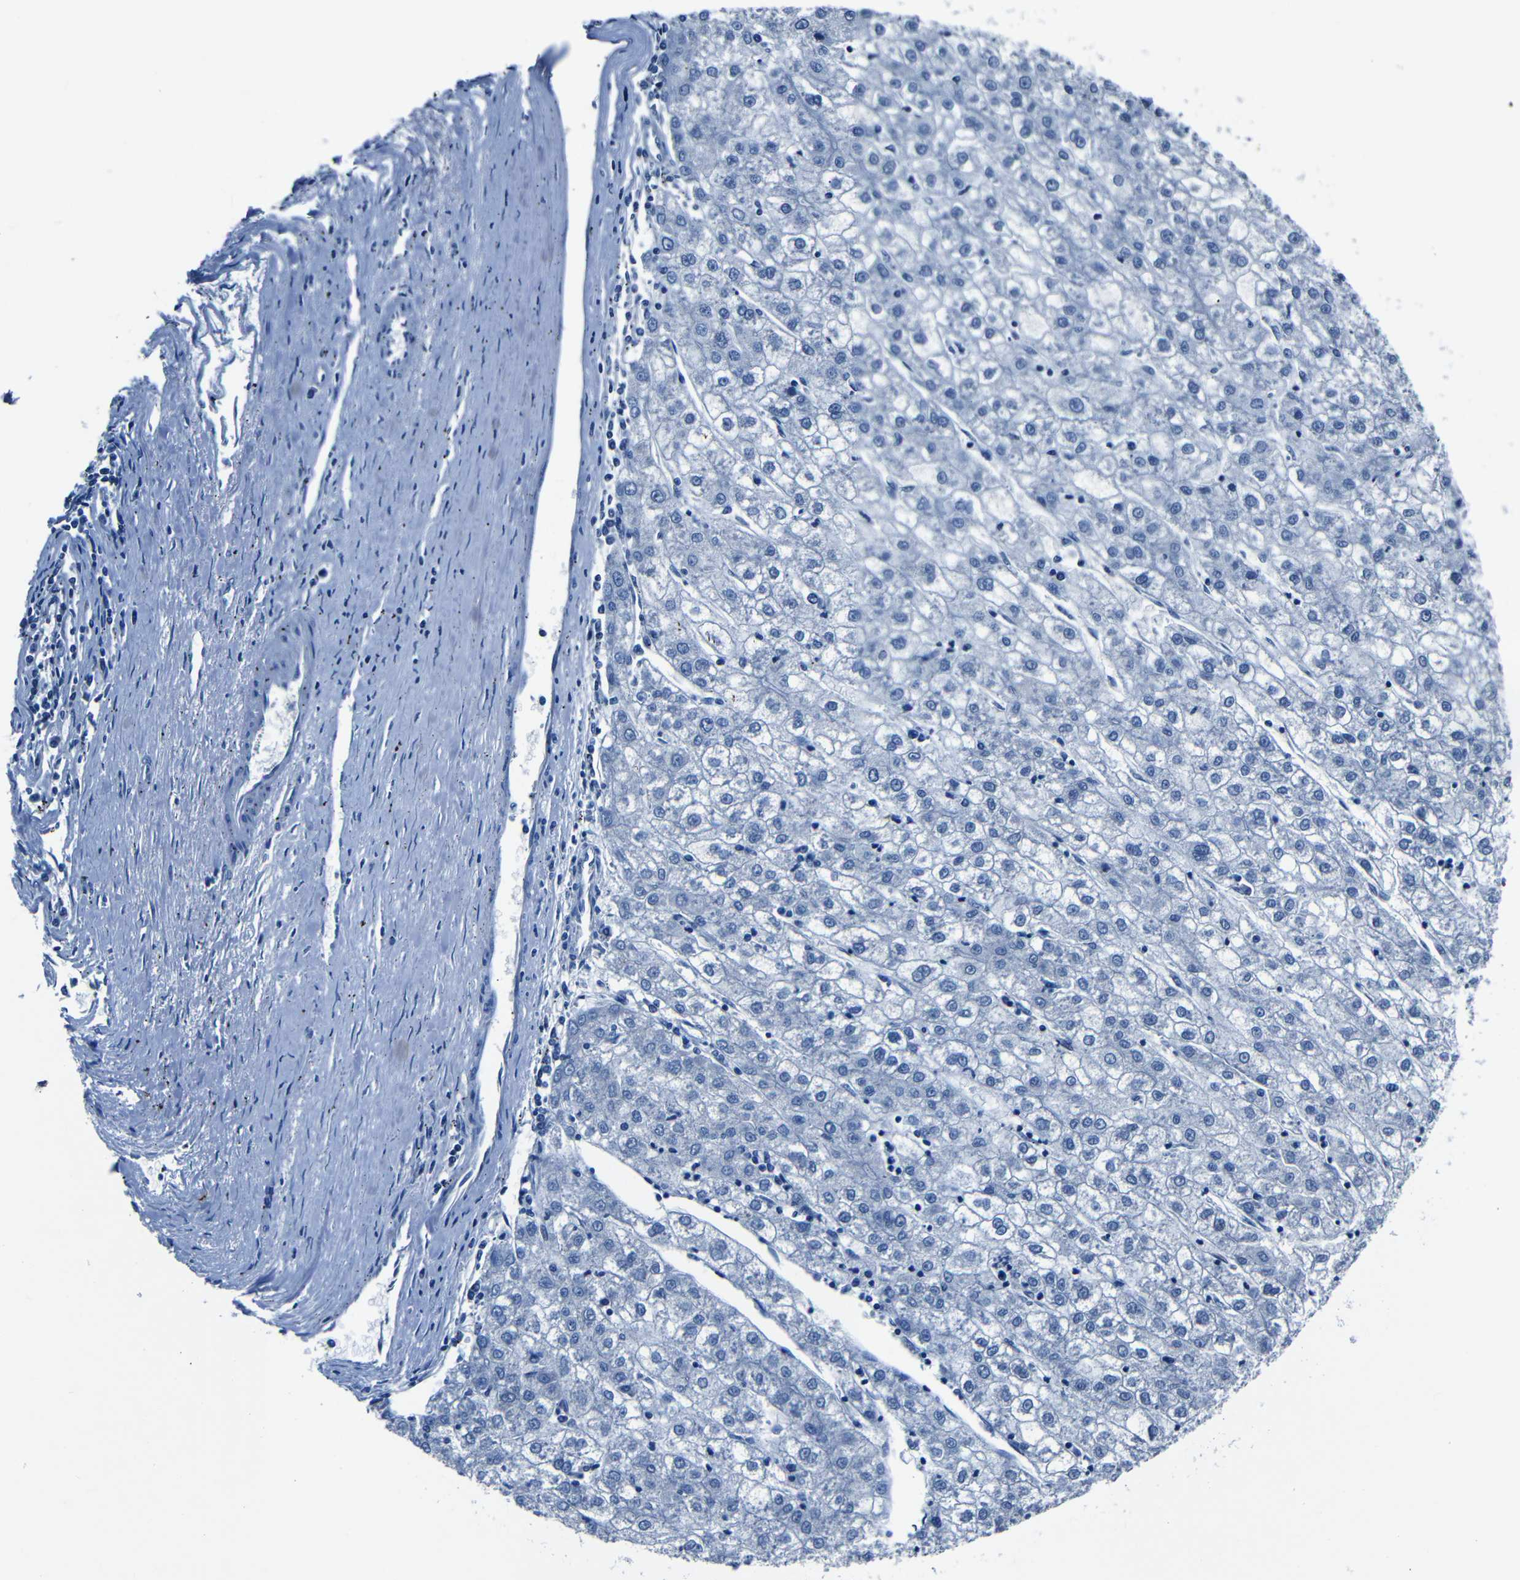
{"staining": {"intensity": "negative", "quantity": "none", "location": "none"}, "tissue": "liver cancer", "cell_type": "Tumor cells", "image_type": "cancer", "snomed": [{"axis": "morphology", "description": "Carcinoma, Hepatocellular, NOS"}, {"axis": "topography", "description": "Liver"}], "caption": "Immunohistochemical staining of hepatocellular carcinoma (liver) displays no significant expression in tumor cells.", "gene": "NCMAP", "patient": {"sex": "male", "age": 72}}